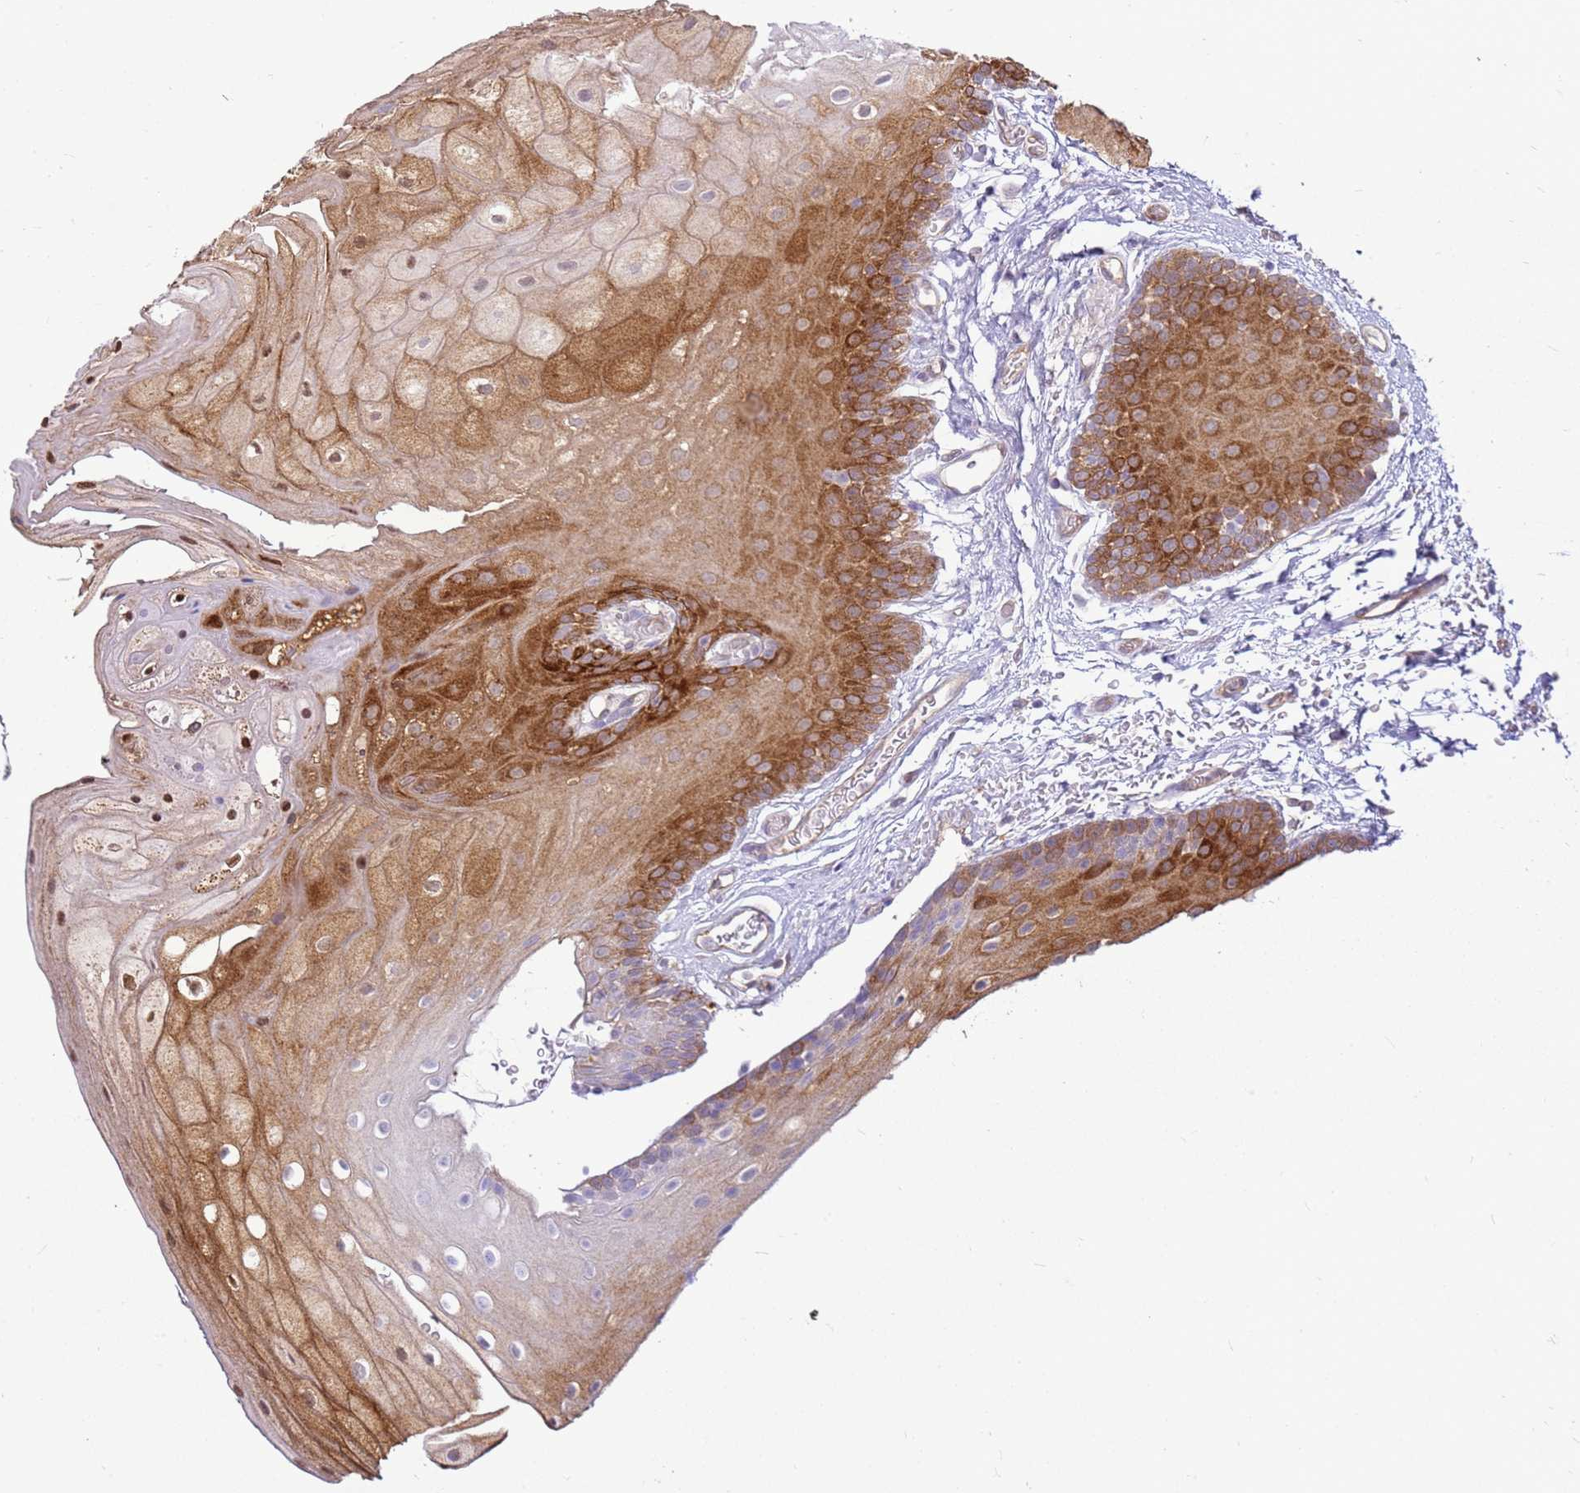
{"staining": {"intensity": "strong", "quantity": "25%-75%", "location": "cytoplasmic/membranous"}, "tissue": "oral mucosa", "cell_type": "Squamous epithelial cells", "image_type": "normal", "snomed": [{"axis": "morphology", "description": "Normal tissue, NOS"}, {"axis": "morphology", "description": "Squamous cell carcinoma, NOS"}, {"axis": "topography", "description": "Oral tissue"}, {"axis": "topography", "description": "Head-Neck"}], "caption": "Immunohistochemistry (IHC) of unremarkable human oral mucosa exhibits high levels of strong cytoplasmic/membranous positivity in approximately 25%-75% of squamous epithelial cells. Immunohistochemistry (IHC) stains the protein in brown and the nuclei are stained blue.", "gene": "HSPB1", "patient": {"sex": "female", "age": 81}}